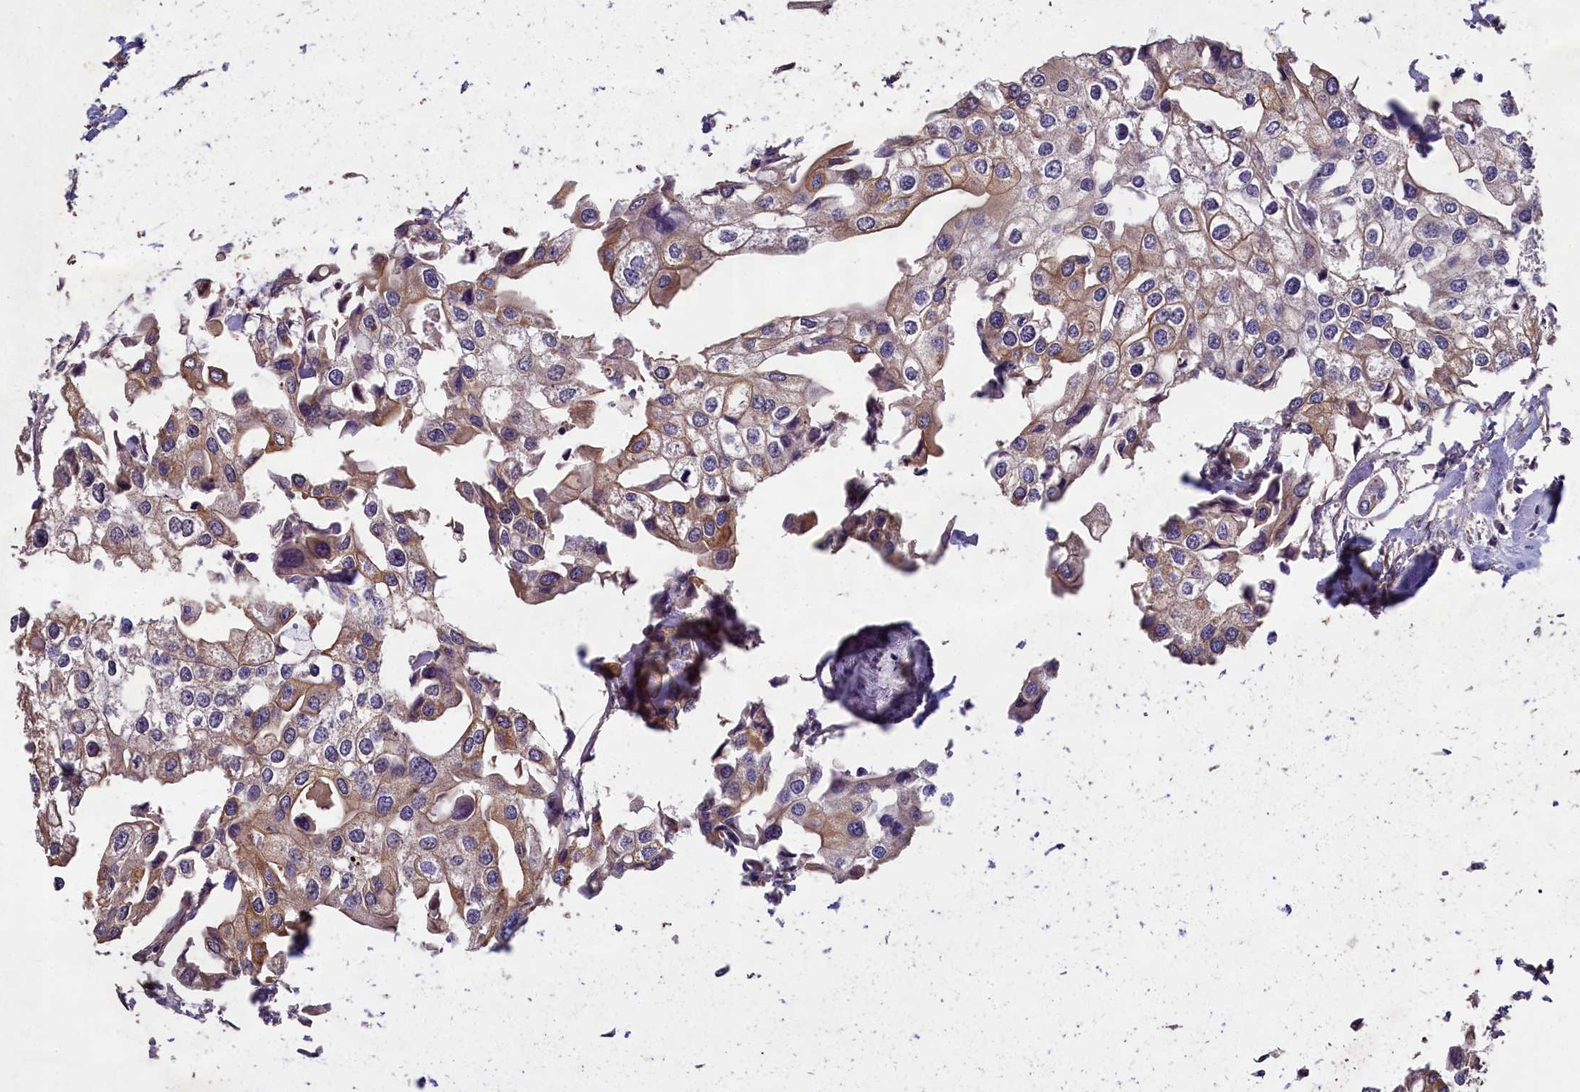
{"staining": {"intensity": "moderate", "quantity": "25%-75%", "location": "cytoplasmic/membranous"}, "tissue": "urothelial cancer", "cell_type": "Tumor cells", "image_type": "cancer", "snomed": [{"axis": "morphology", "description": "Urothelial carcinoma, High grade"}, {"axis": "topography", "description": "Urinary bladder"}], "caption": "Immunohistochemical staining of urothelial cancer exhibits moderate cytoplasmic/membranous protein staining in approximately 25%-75% of tumor cells. The staining is performed using DAB (3,3'-diaminobenzidine) brown chromogen to label protein expression. The nuclei are counter-stained blue using hematoxylin.", "gene": "CHD9", "patient": {"sex": "male", "age": 64}}